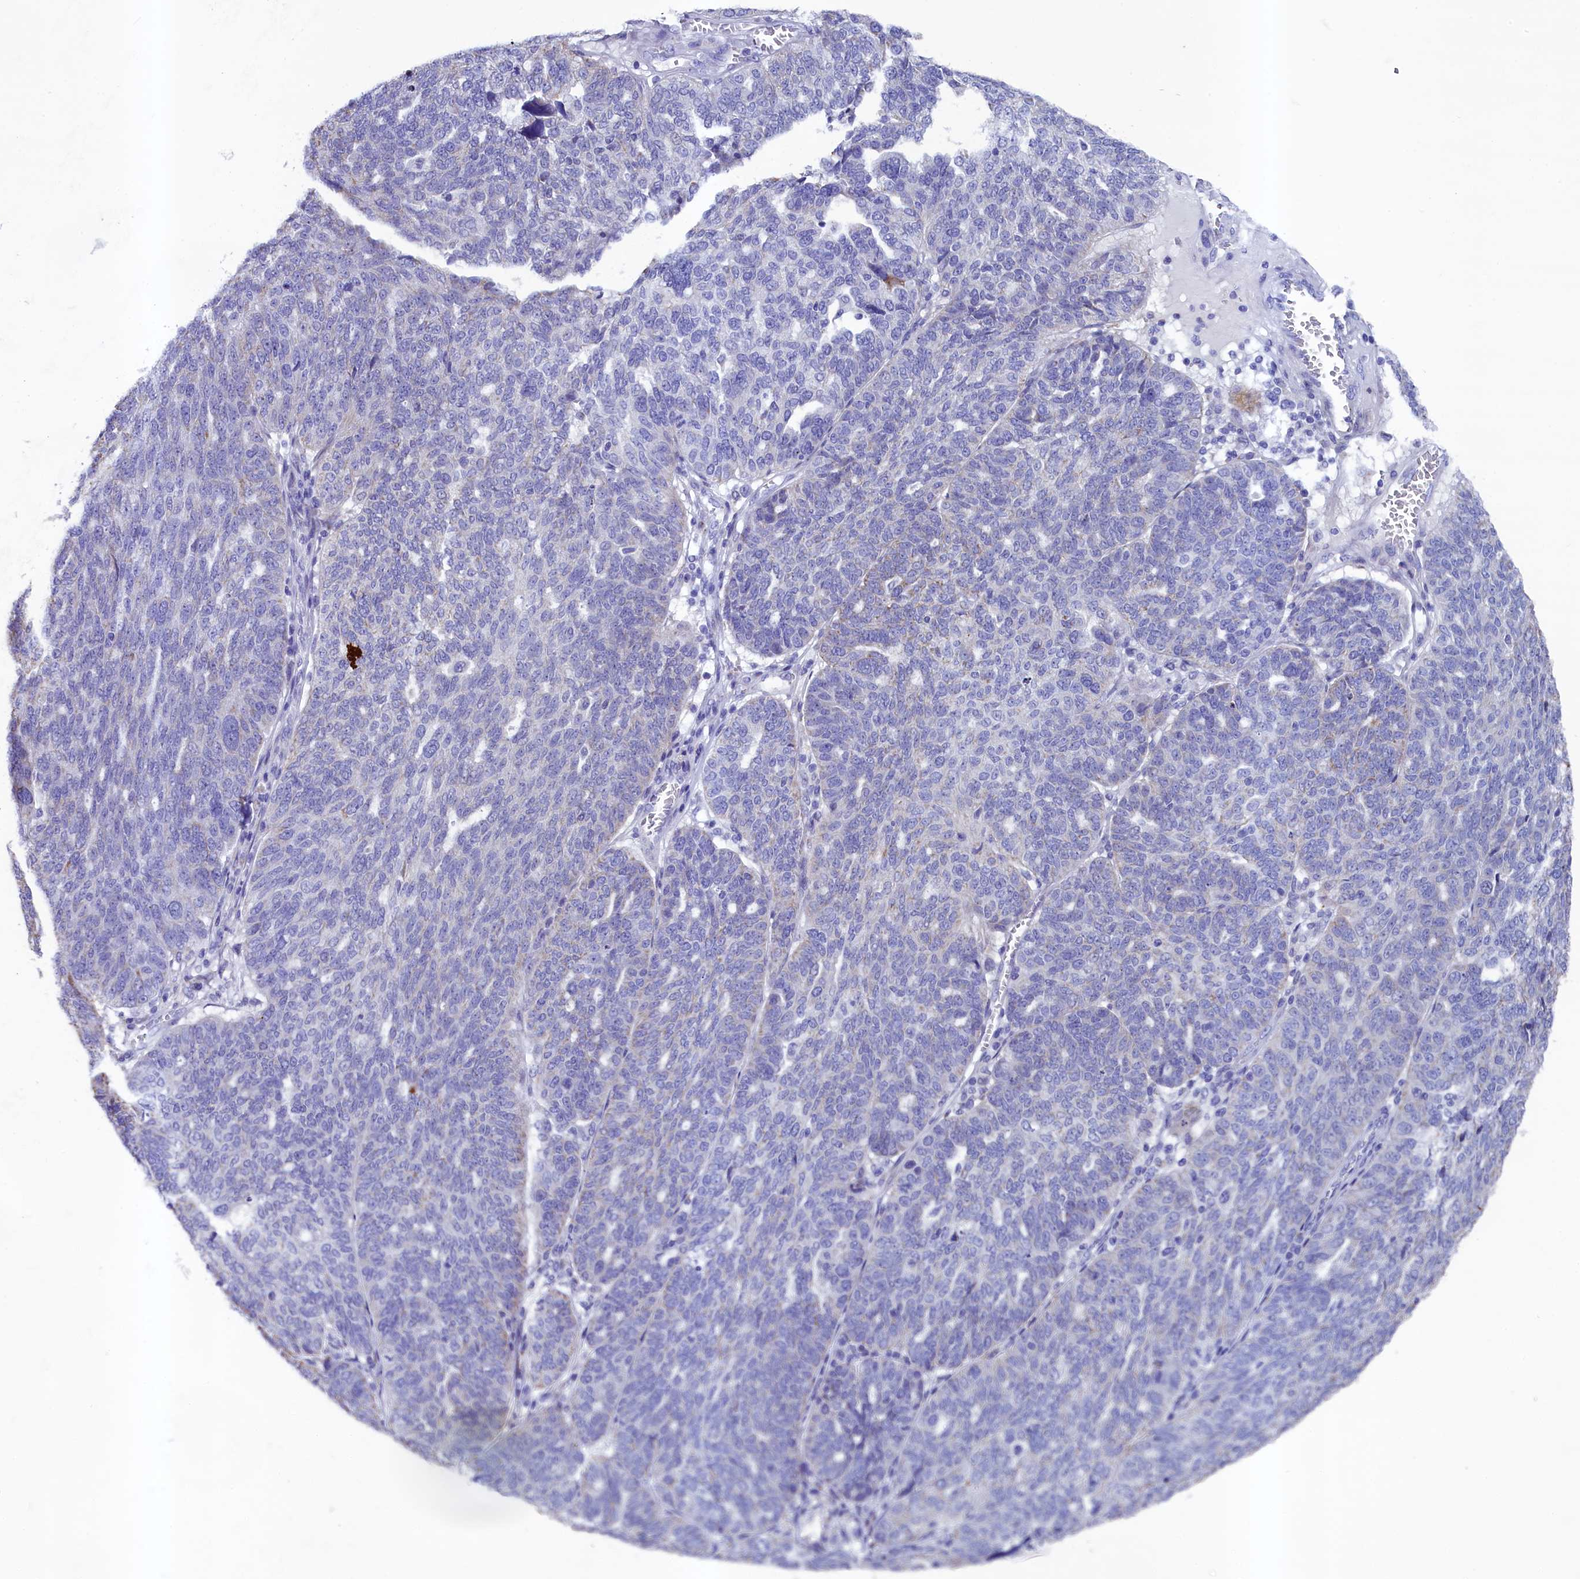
{"staining": {"intensity": "negative", "quantity": "none", "location": "none"}, "tissue": "ovarian cancer", "cell_type": "Tumor cells", "image_type": "cancer", "snomed": [{"axis": "morphology", "description": "Cystadenocarcinoma, serous, NOS"}, {"axis": "topography", "description": "Ovary"}], "caption": "Histopathology image shows no protein staining in tumor cells of serous cystadenocarcinoma (ovarian) tissue.", "gene": "SCD5", "patient": {"sex": "female", "age": 59}}